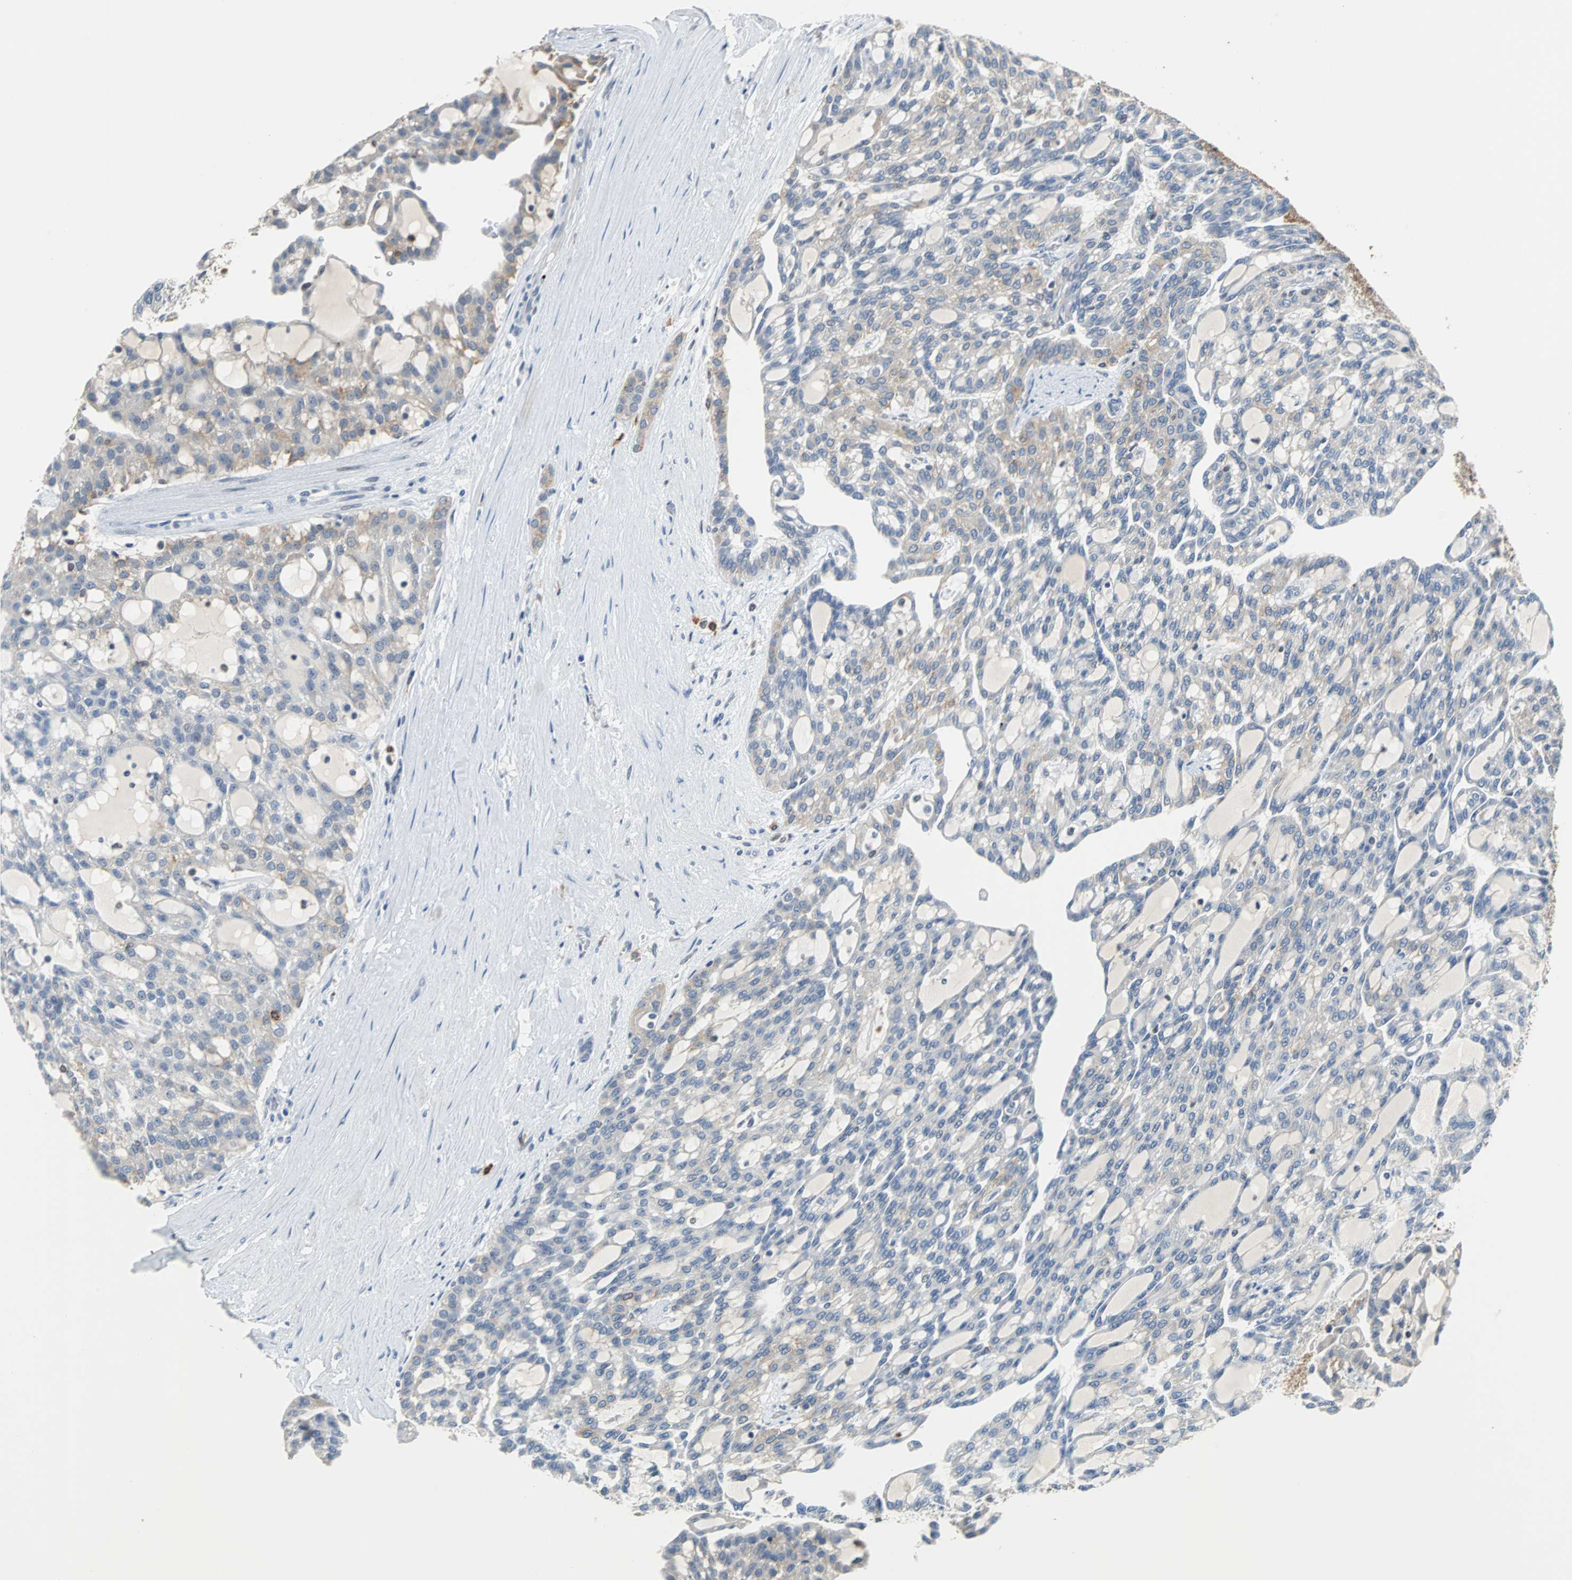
{"staining": {"intensity": "weak", "quantity": "25%-75%", "location": "cytoplasmic/membranous"}, "tissue": "renal cancer", "cell_type": "Tumor cells", "image_type": "cancer", "snomed": [{"axis": "morphology", "description": "Adenocarcinoma, NOS"}, {"axis": "topography", "description": "Kidney"}], "caption": "Weak cytoplasmic/membranous protein staining is identified in about 25%-75% of tumor cells in adenocarcinoma (renal).", "gene": "HLX", "patient": {"sex": "male", "age": 63}}